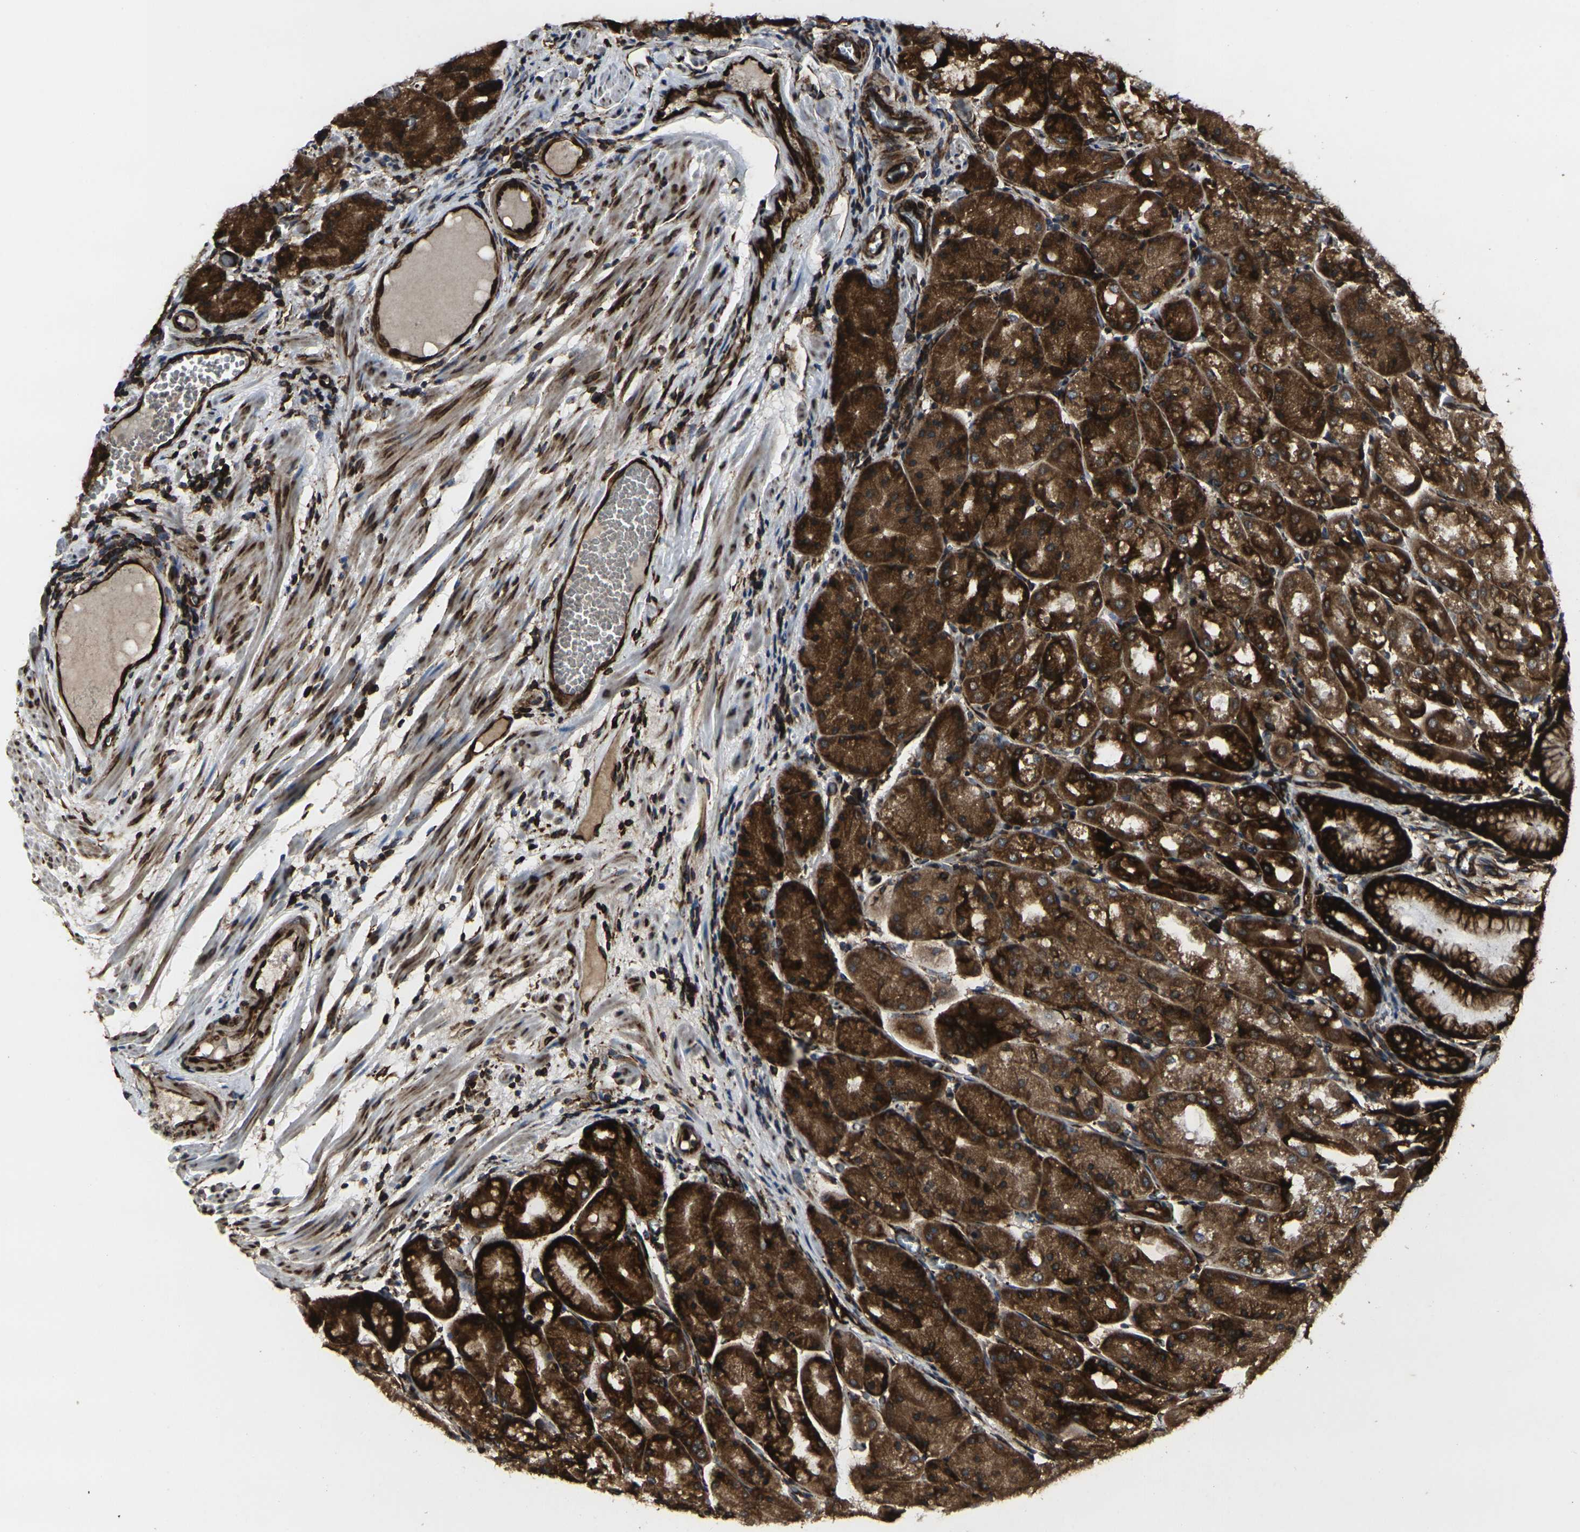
{"staining": {"intensity": "strong", "quantity": ">75%", "location": "cytoplasmic/membranous"}, "tissue": "stomach", "cell_type": "Glandular cells", "image_type": "normal", "snomed": [{"axis": "morphology", "description": "Normal tissue, NOS"}, {"axis": "topography", "description": "Stomach, upper"}], "caption": "Immunohistochemical staining of benign stomach demonstrates high levels of strong cytoplasmic/membranous positivity in about >75% of glandular cells.", "gene": "MARCHF2", "patient": {"sex": "male", "age": 72}}